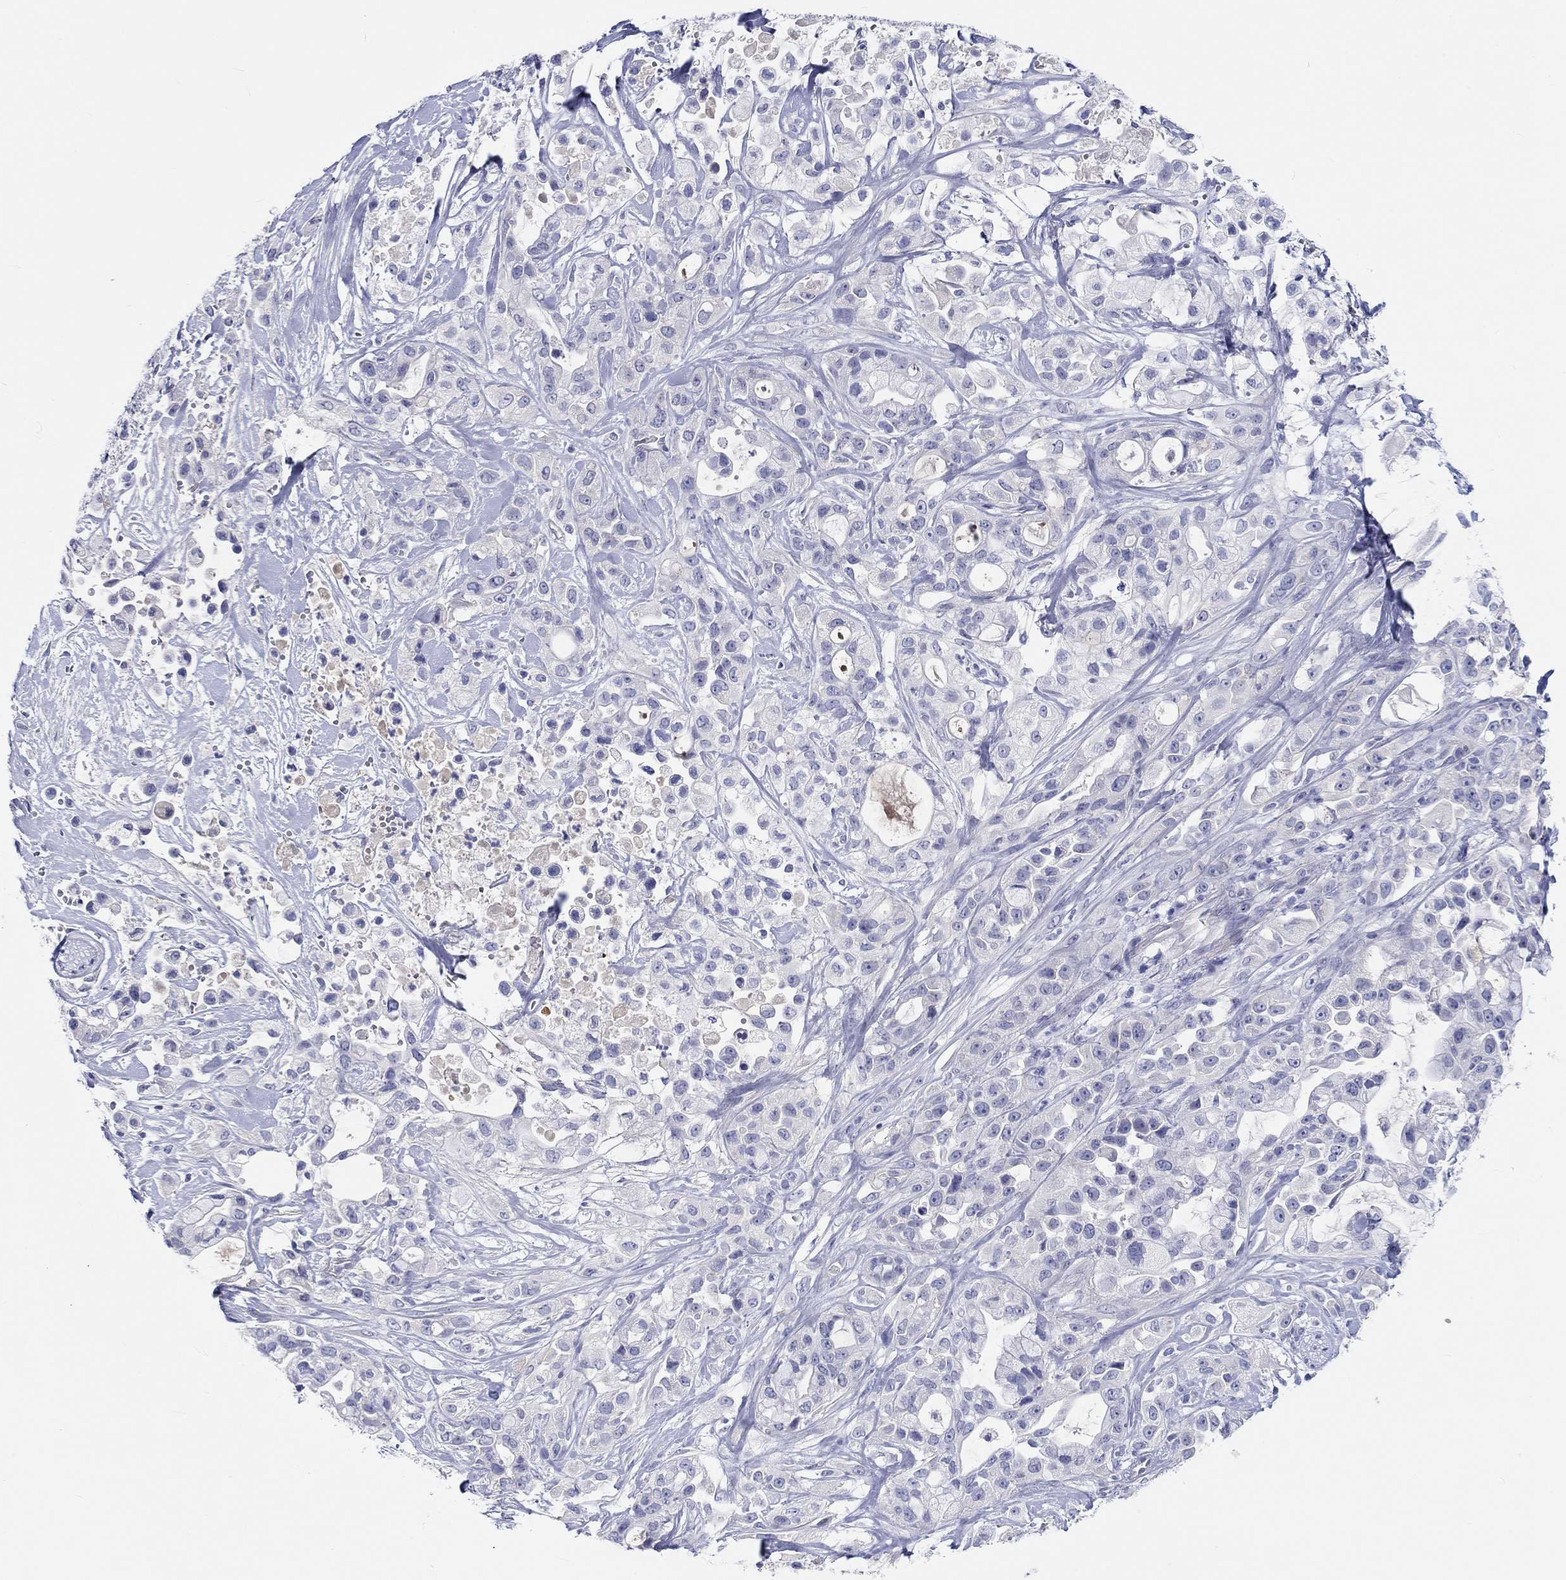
{"staining": {"intensity": "negative", "quantity": "none", "location": "none"}, "tissue": "pancreatic cancer", "cell_type": "Tumor cells", "image_type": "cancer", "snomed": [{"axis": "morphology", "description": "Adenocarcinoma, NOS"}, {"axis": "topography", "description": "Pancreas"}], "caption": "A high-resolution micrograph shows immunohistochemistry staining of pancreatic adenocarcinoma, which reveals no significant staining in tumor cells. (Immunohistochemistry (ihc), brightfield microscopy, high magnification).", "gene": "CDY2B", "patient": {"sex": "male", "age": 44}}